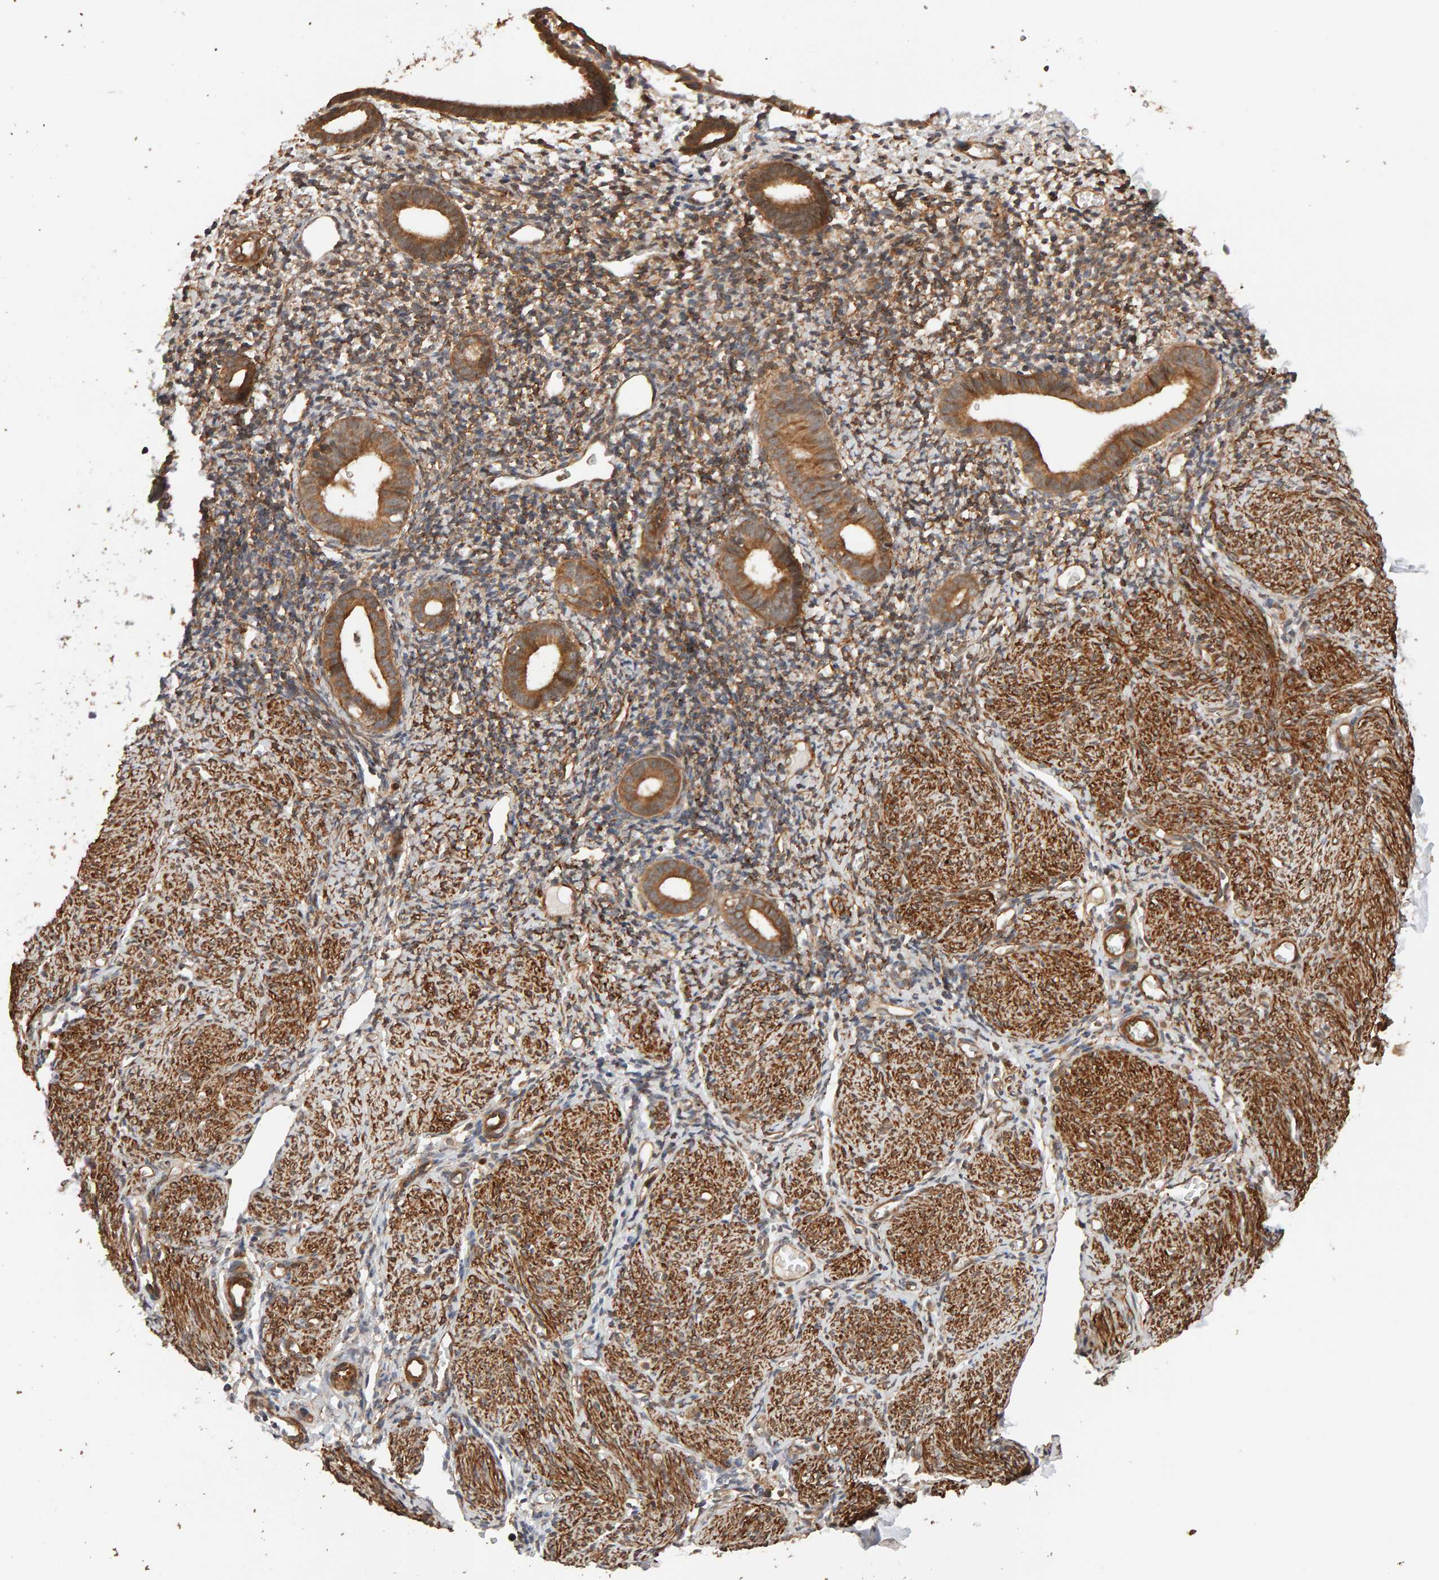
{"staining": {"intensity": "moderate", "quantity": ">75%", "location": "cytoplasmic/membranous"}, "tissue": "endometrium", "cell_type": "Cells in endometrial stroma", "image_type": "normal", "snomed": [{"axis": "morphology", "description": "Normal tissue, NOS"}, {"axis": "morphology", "description": "Adenocarcinoma, NOS"}, {"axis": "topography", "description": "Endometrium"}], "caption": "High-magnification brightfield microscopy of benign endometrium stained with DAB (3,3'-diaminobenzidine) (brown) and counterstained with hematoxylin (blue). cells in endometrial stroma exhibit moderate cytoplasmic/membranous expression is seen in about>75% of cells.", "gene": "SYNRG", "patient": {"sex": "female", "age": 57}}